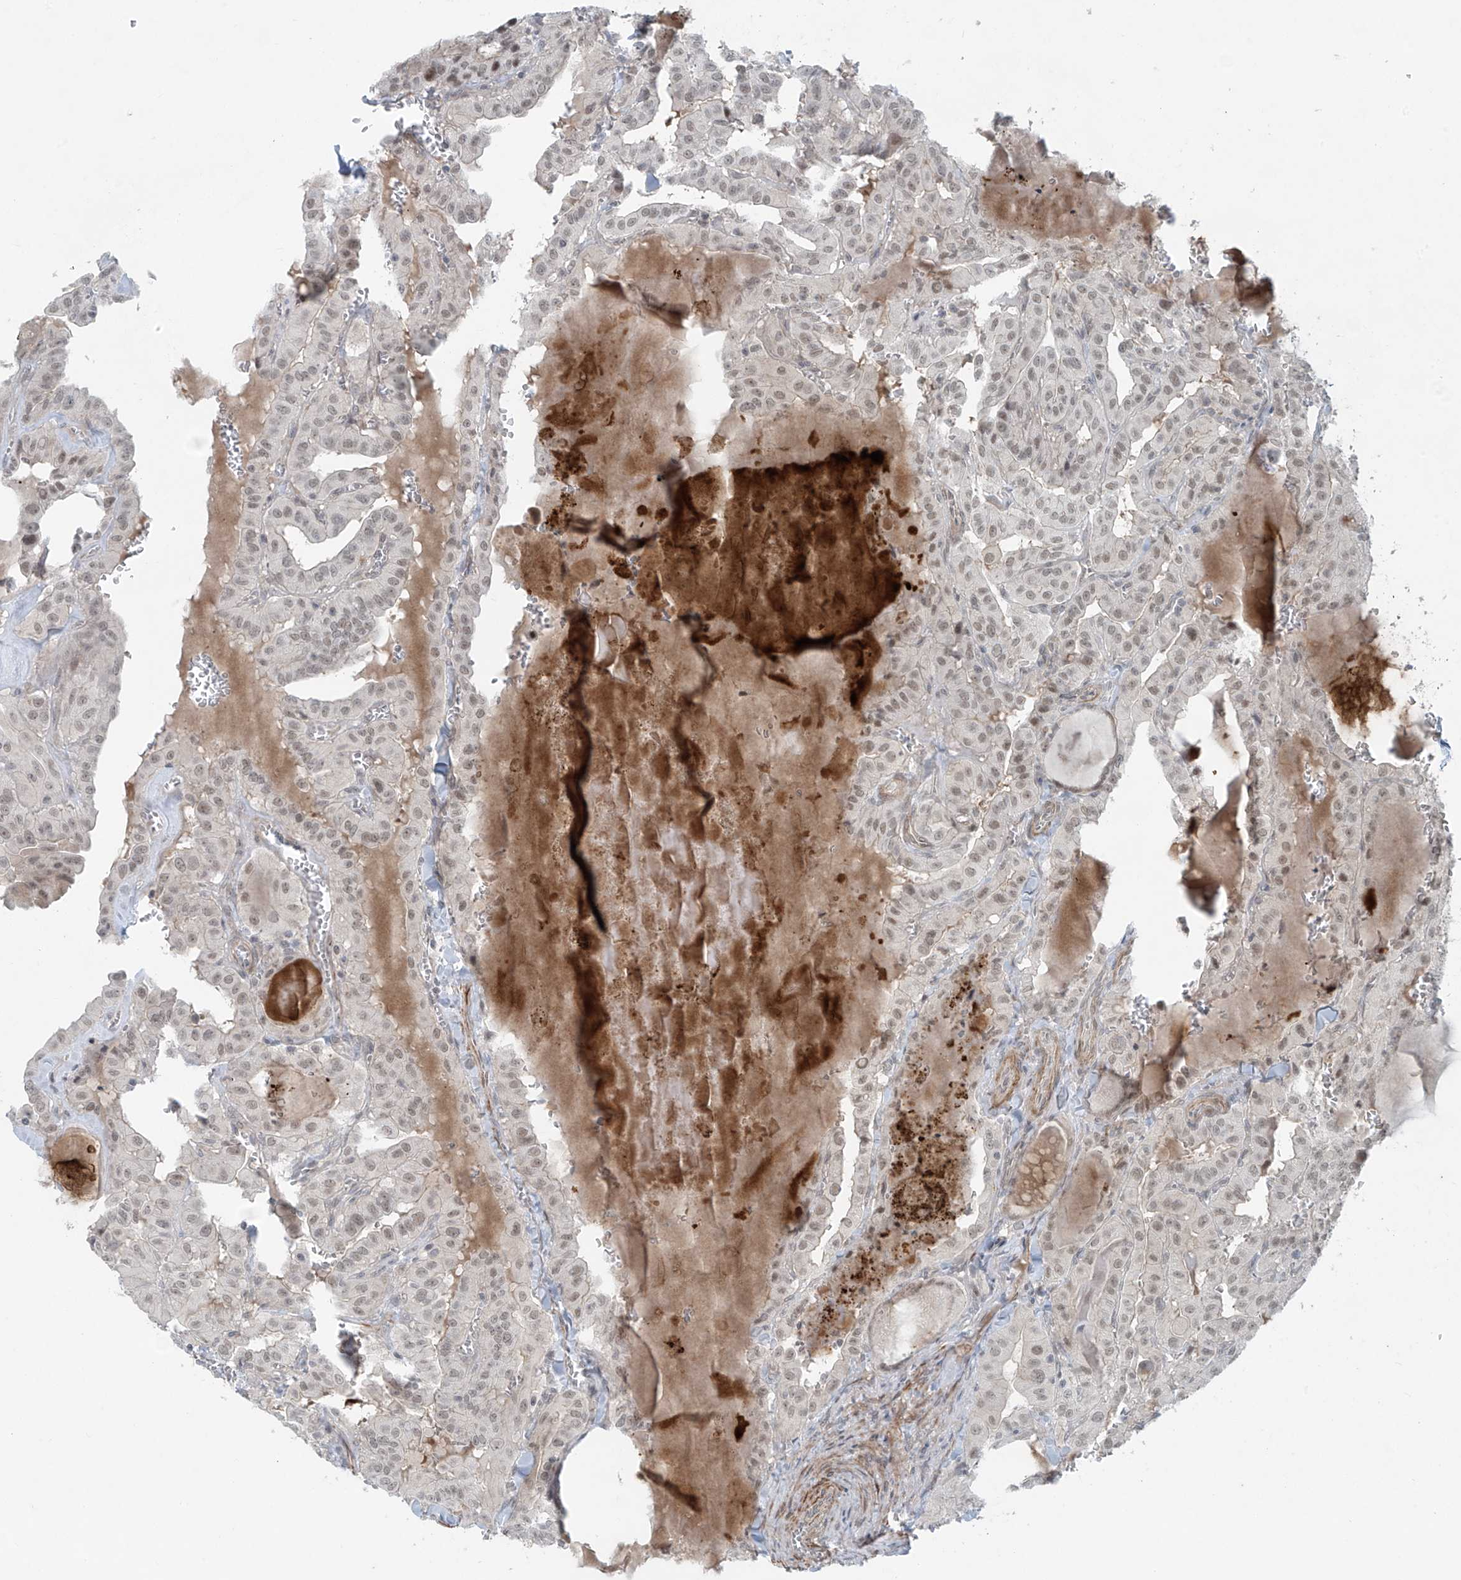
{"staining": {"intensity": "weak", "quantity": "<25%", "location": "nuclear"}, "tissue": "thyroid cancer", "cell_type": "Tumor cells", "image_type": "cancer", "snomed": [{"axis": "morphology", "description": "Papillary adenocarcinoma, NOS"}, {"axis": "topography", "description": "Thyroid gland"}], "caption": "DAB (3,3'-diaminobenzidine) immunohistochemical staining of human thyroid papillary adenocarcinoma displays no significant expression in tumor cells.", "gene": "RASGEF1A", "patient": {"sex": "male", "age": 52}}